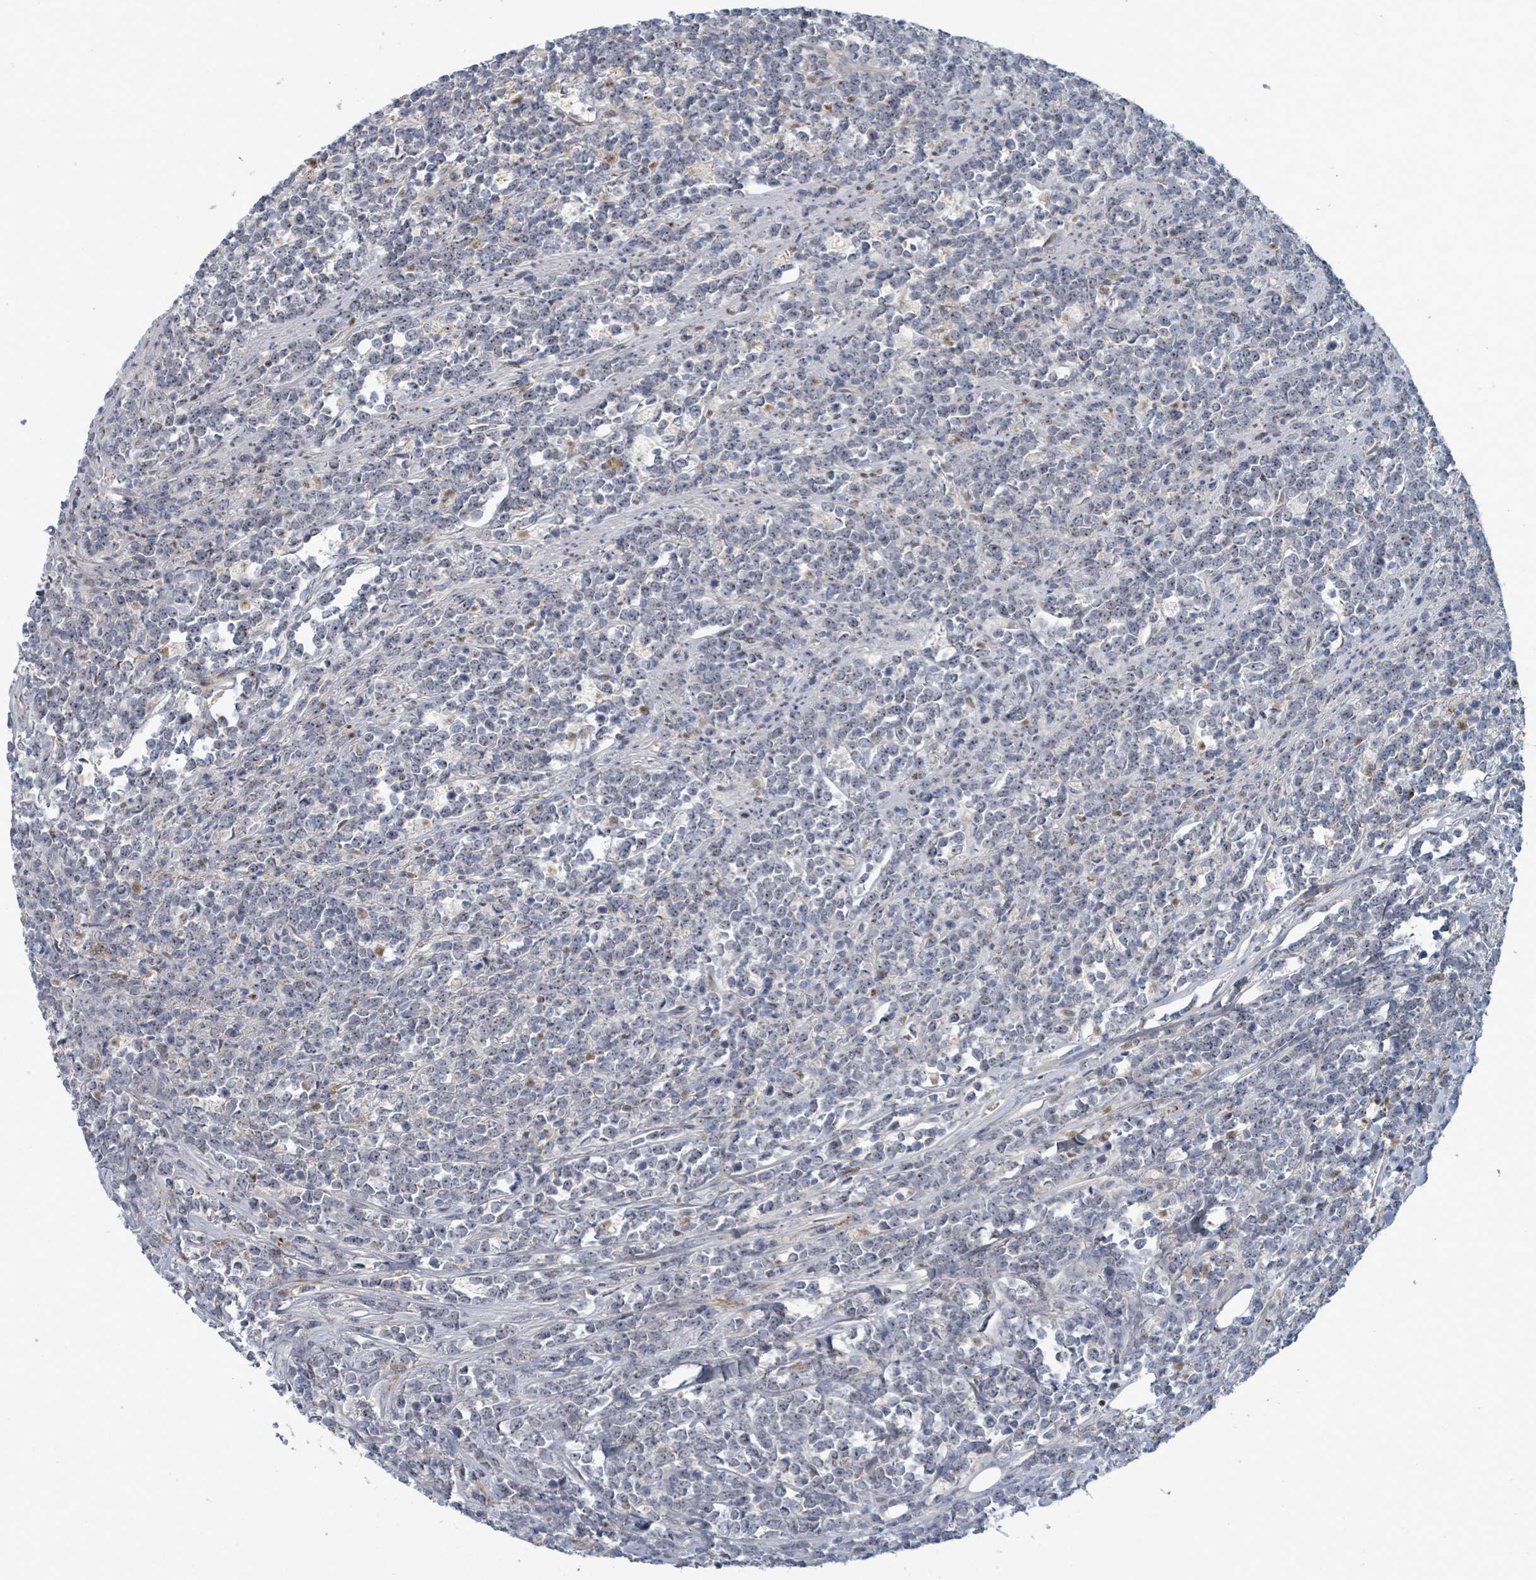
{"staining": {"intensity": "negative", "quantity": "none", "location": "none"}, "tissue": "lymphoma", "cell_type": "Tumor cells", "image_type": "cancer", "snomed": [{"axis": "morphology", "description": "Malignant lymphoma, non-Hodgkin's type, High grade"}, {"axis": "topography", "description": "Small intestine"}, {"axis": "topography", "description": "Colon"}], "caption": "Immunohistochemistry (IHC) photomicrograph of human malignant lymphoma, non-Hodgkin's type (high-grade) stained for a protein (brown), which demonstrates no positivity in tumor cells.", "gene": "TRDMT1", "patient": {"sex": "male", "age": 8}}